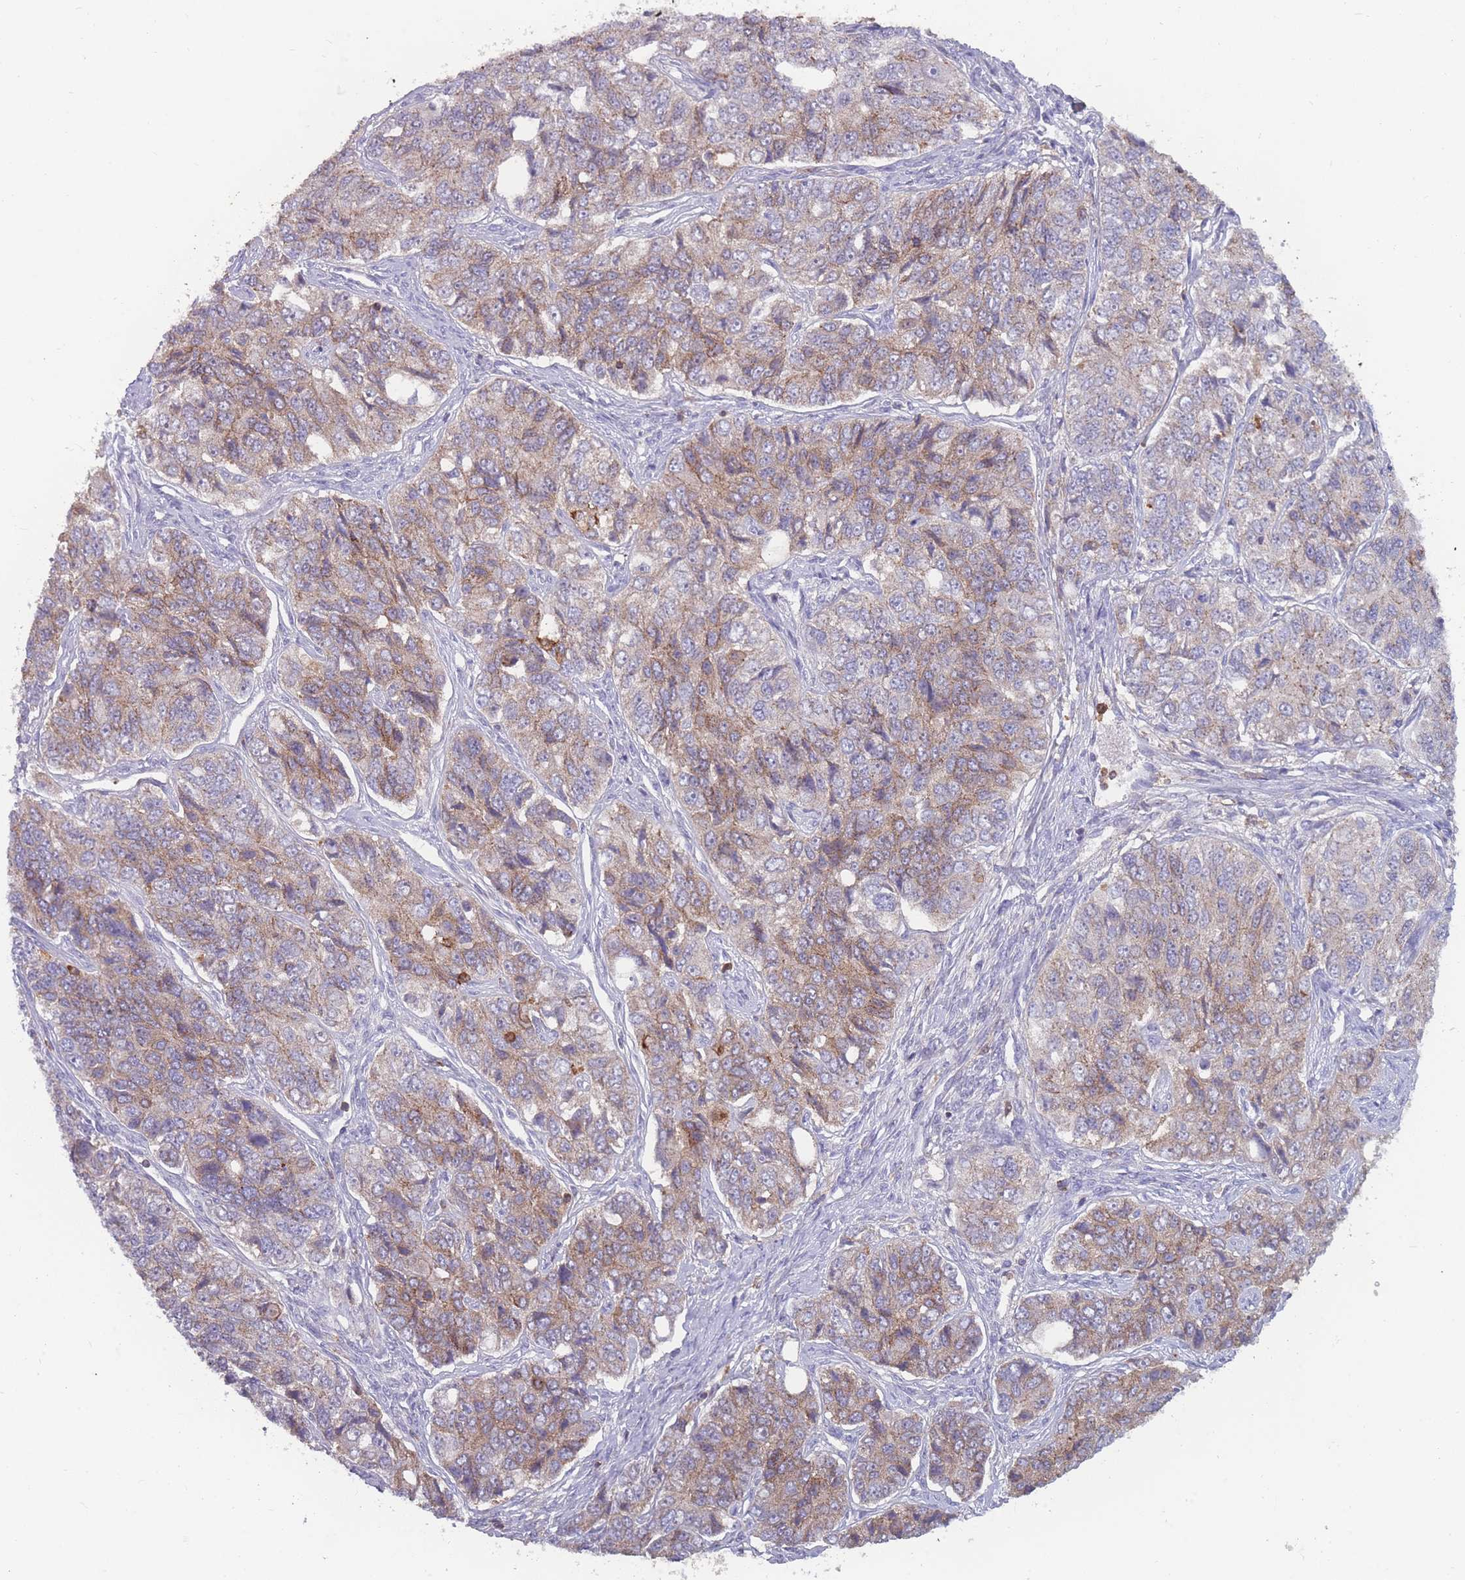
{"staining": {"intensity": "weak", "quantity": "25%-75%", "location": "cytoplasmic/membranous"}, "tissue": "ovarian cancer", "cell_type": "Tumor cells", "image_type": "cancer", "snomed": [{"axis": "morphology", "description": "Carcinoma, endometroid"}, {"axis": "topography", "description": "Ovary"}], "caption": "An immunohistochemistry (IHC) photomicrograph of tumor tissue is shown. Protein staining in brown shows weak cytoplasmic/membranous positivity in ovarian cancer within tumor cells. (Brightfield microscopy of DAB IHC at high magnification).", "gene": "CD33", "patient": {"sex": "female", "age": 51}}